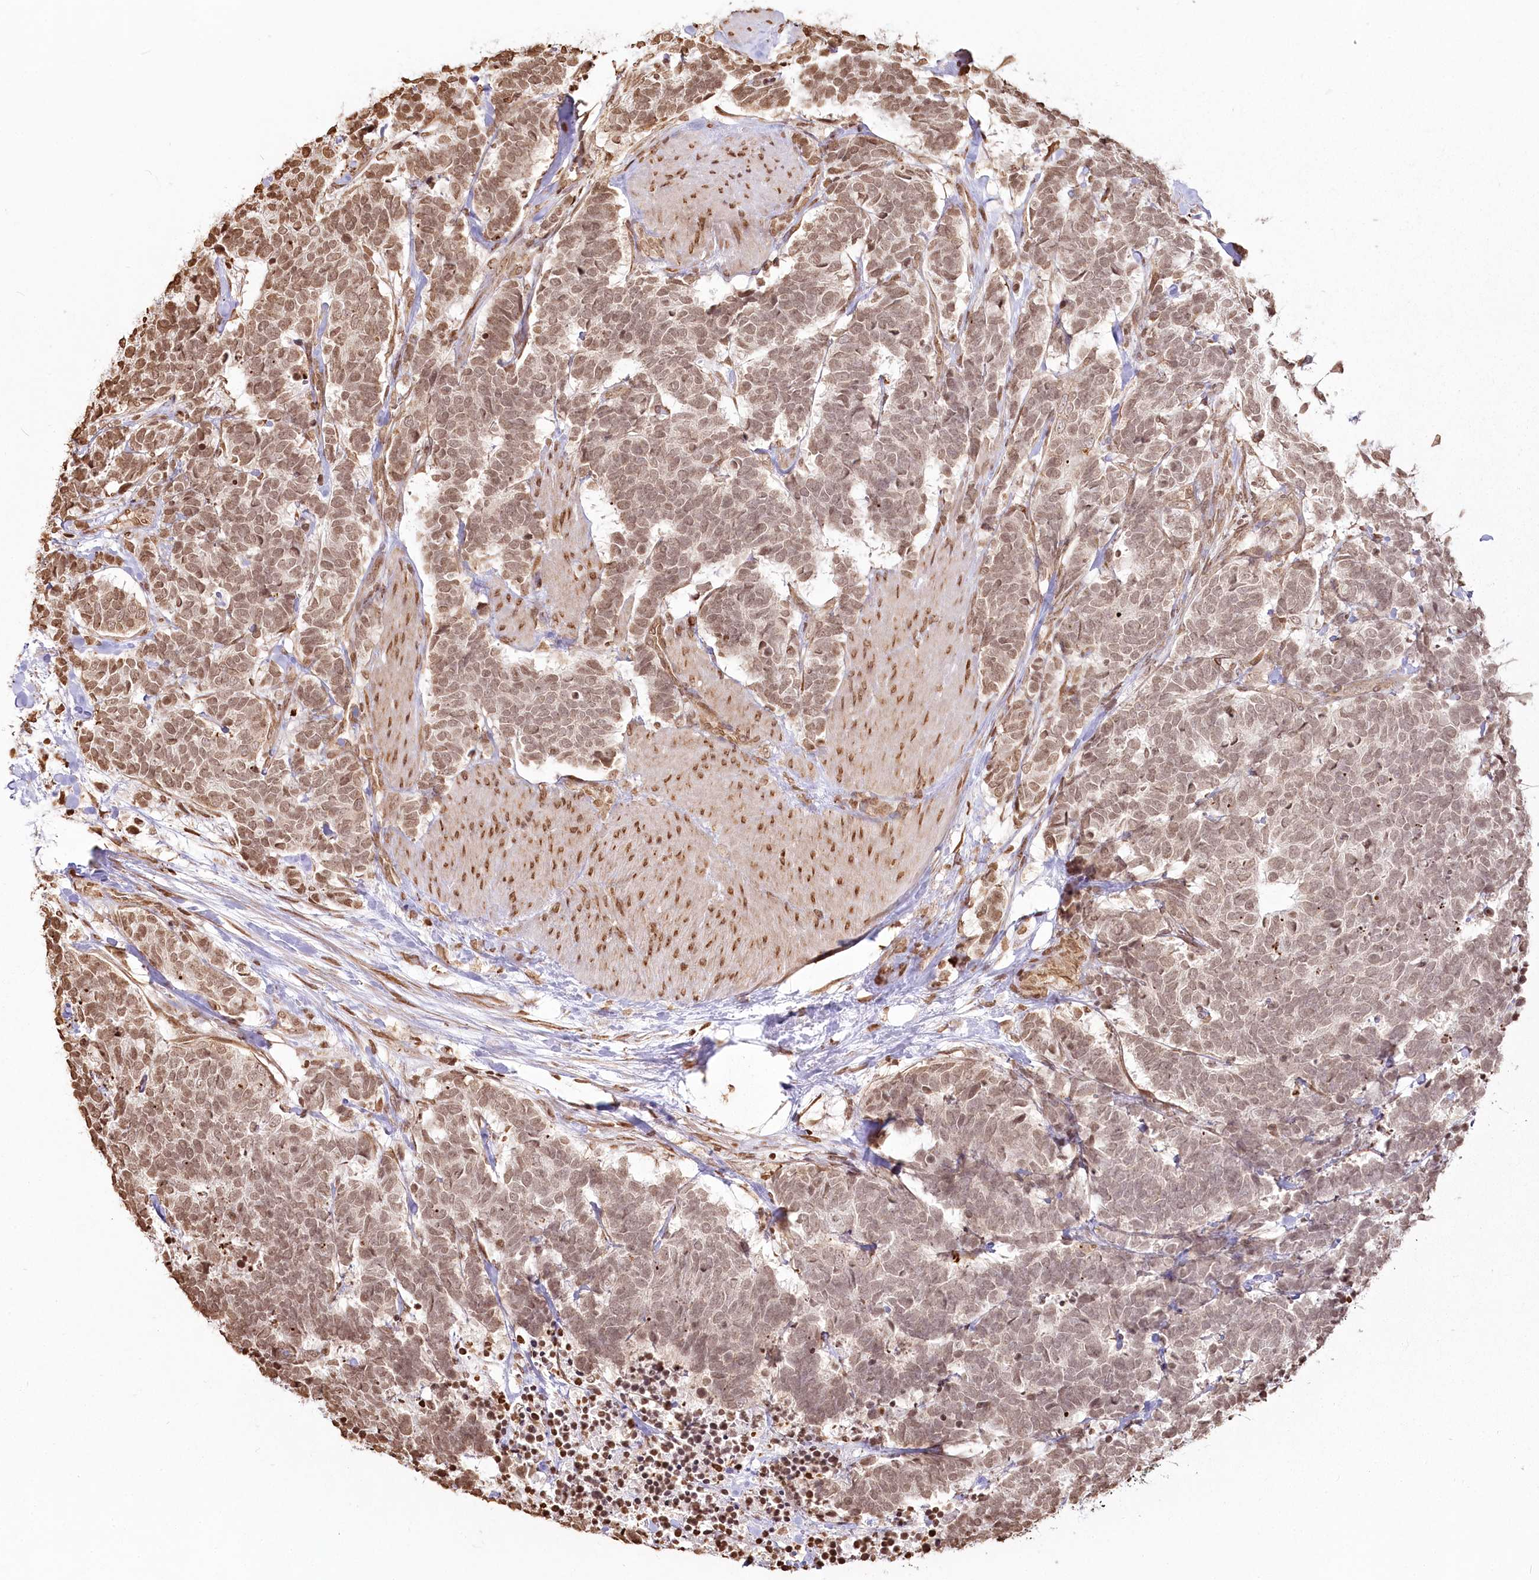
{"staining": {"intensity": "moderate", "quantity": ">75%", "location": "nuclear"}, "tissue": "carcinoid", "cell_type": "Tumor cells", "image_type": "cancer", "snomed": [{"axis": "morphology", "description": "Carcinoma, NOS"}, {"axis": "morphology", "description": "Carcinoid, malignant, NOS"}, {"axis": "topography", "description": "Urinary bladder"}], "caption": "Immunohistochemical staining of human carcinoid (malignant) demonstrates medium levels of moderate nuclear protein expression in approximately >75% of tumor cells.", "gene": "FAM13A", "patient": {"sex": "male", "age": 57}}